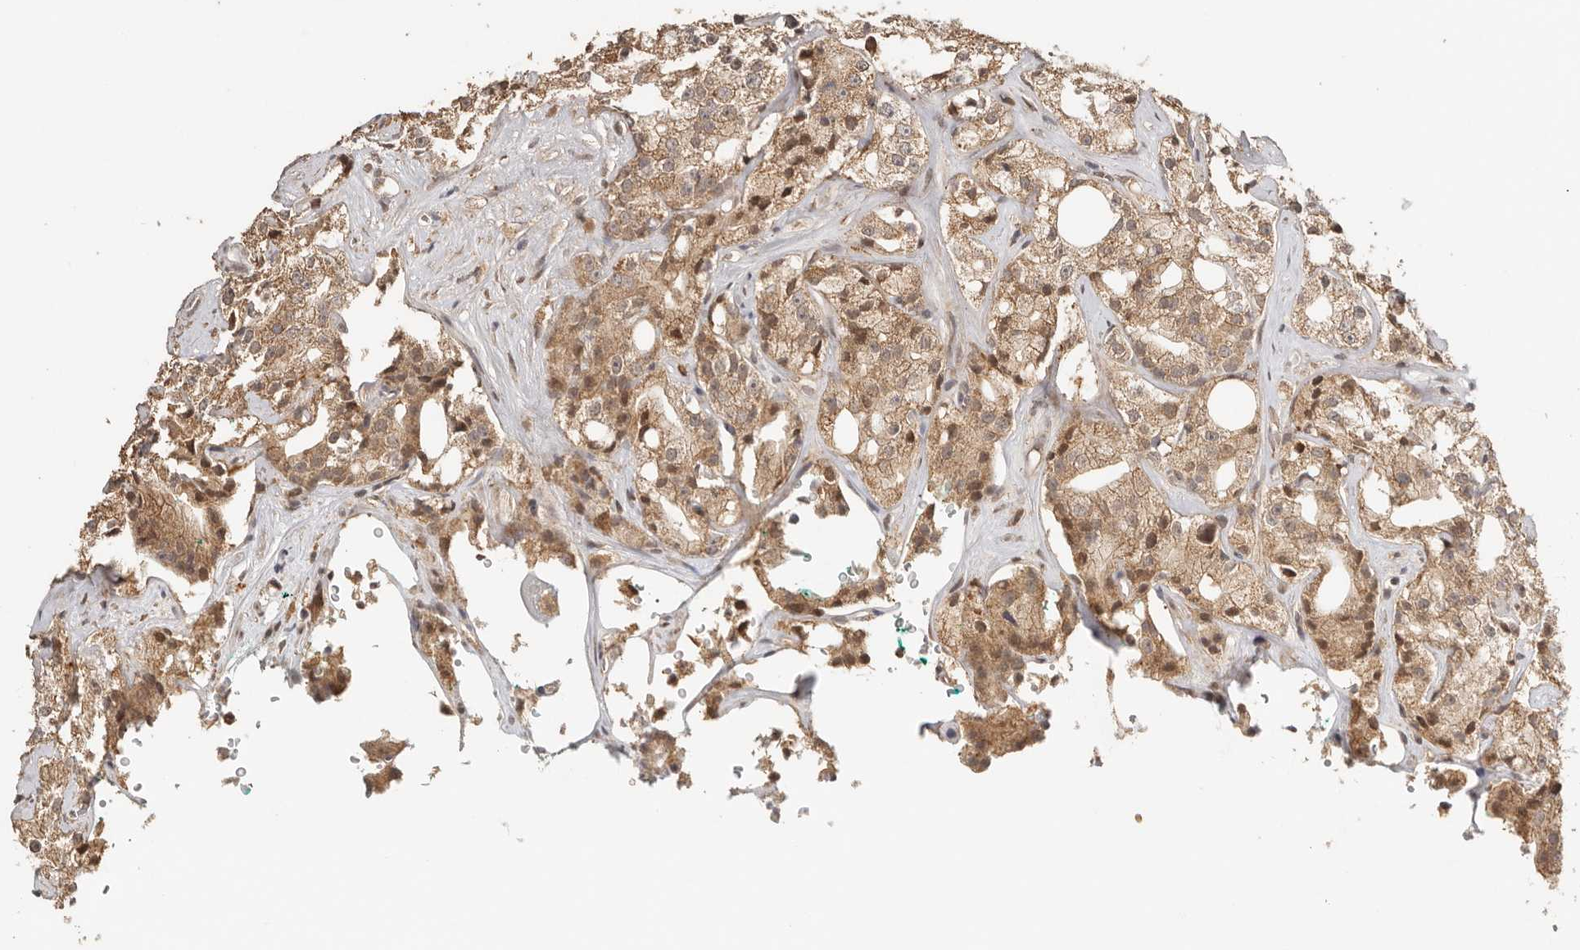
{"staining": {"intensity": "moderate", "quantity": "25%-75%", "location": "cytoplasmic/membranous"}, "tissue": "prostate cancer", "cell_type": "Tumor cells", "image_type": "cancer", "snomed": [{"axis": "morphology", "description": "Adenocarcinoma, High grade"}, {"axis": "topography", "description": "Prostate"}], "caption": "Immunohistochemistry (IHC) histopathology image of neoplastic tissue: human prostate high-grade adenocarcinoma stained using immunohistochemistry (IHC) exhibits medium levels of moderate protein expression localized specifically in the cytoplasmic/membranous of tumor cells, appearing as a cytoplasmic/membranous brown color.", "gene": "SEC14L1", "patient": {"sex": "male", "age": 64}}